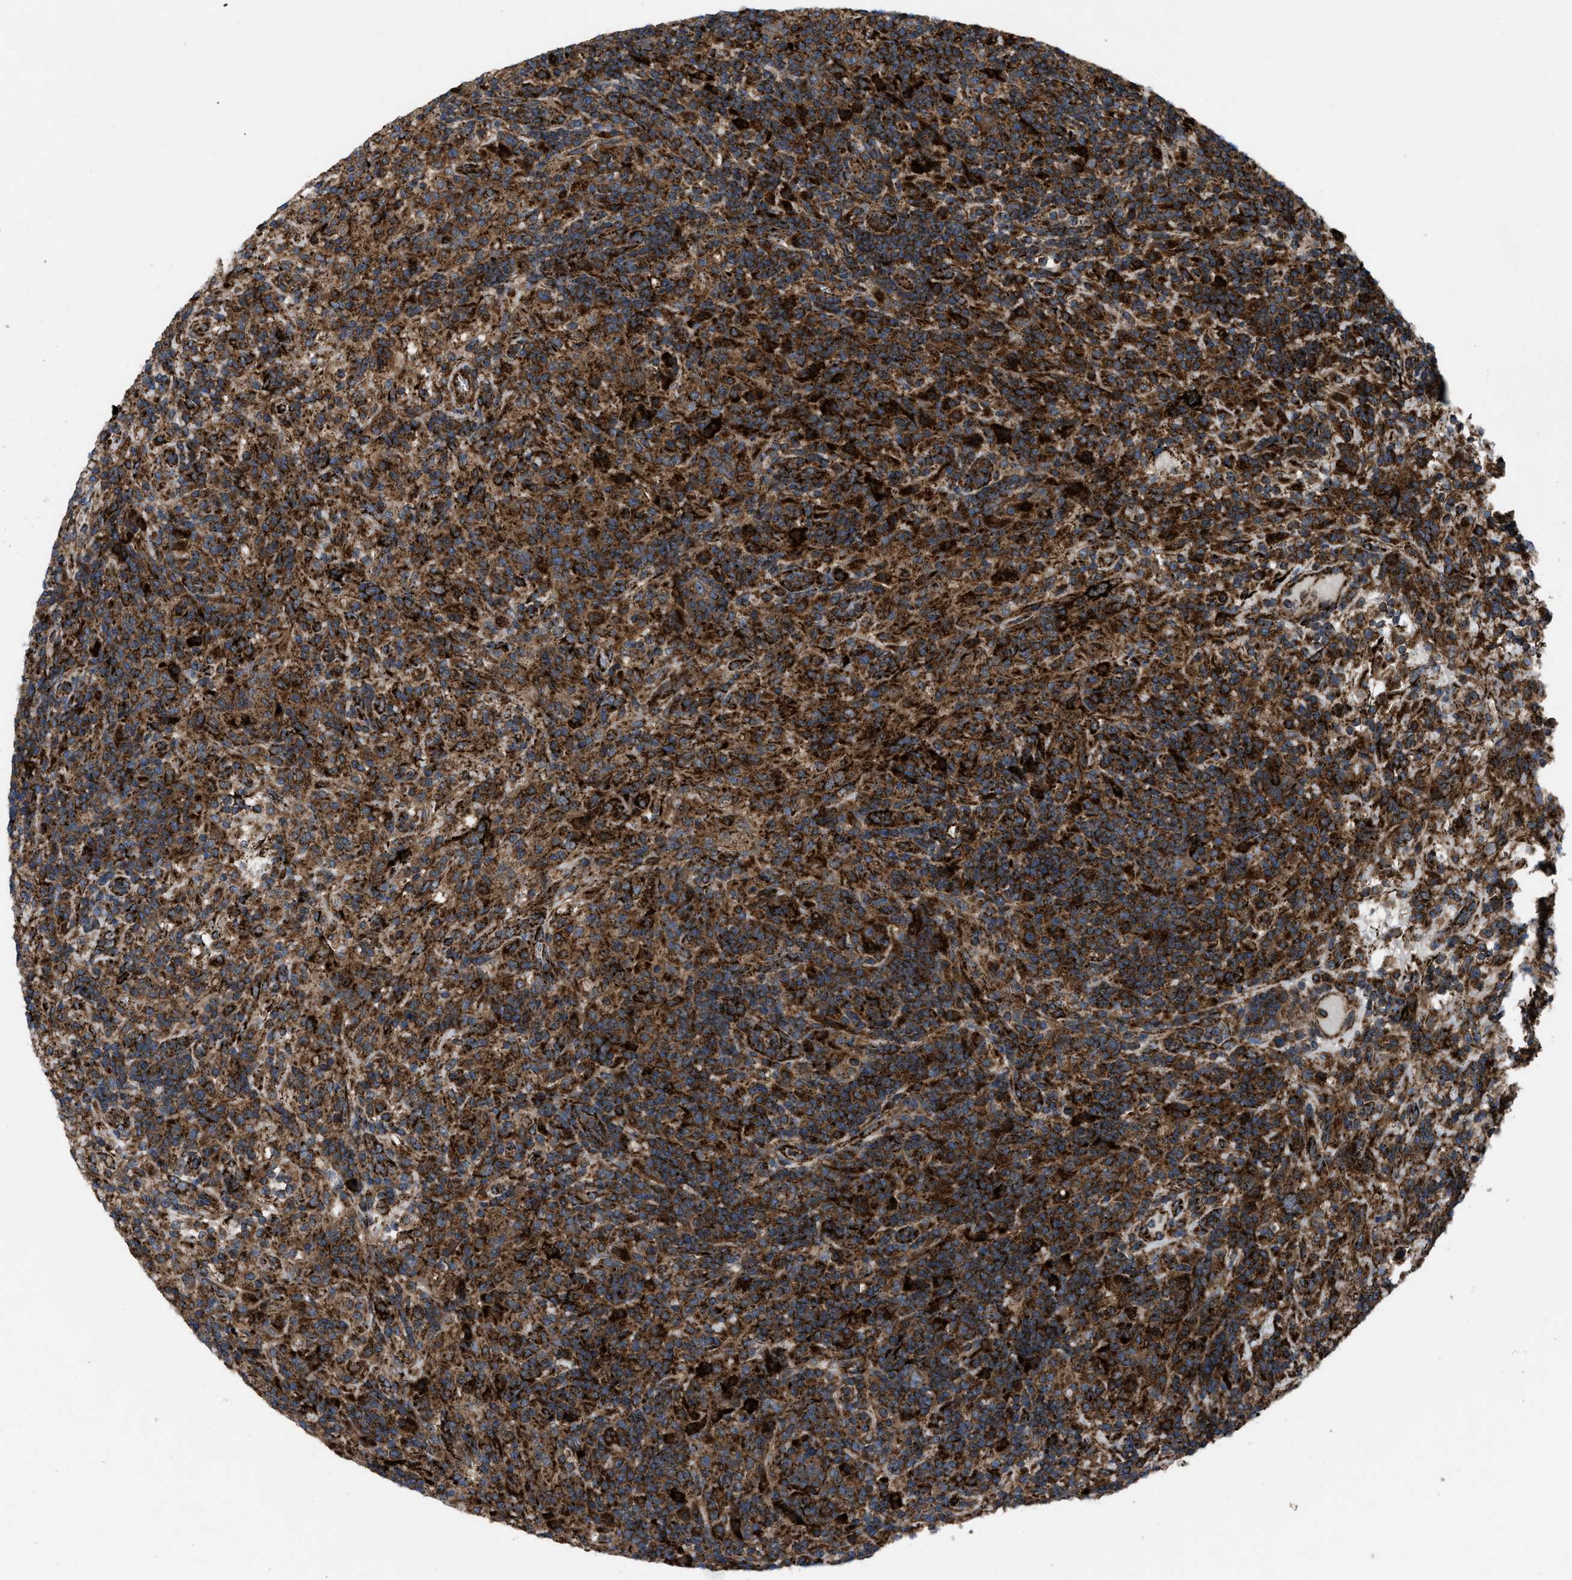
{"staining": {"intensity": "strong", "quantity": ">75%", "location": "cytoplasmic/membranous"}, "tissue": "lymphoma", "cell_type": "Tumor cells", "image_type": "cancer", "snomed": [{"axis": "morphology", "description": "Hodgkin's disease, NOS"}, {"axis": "topography", "description": "Lymph node"}], "caption": "Lymphoma was stained to show a protein in brown. There is high levels of strong cytoplasmic/membranous positivity in about >75% of tumor cells.", "gene": "PER3", "patient": {"sex": "male", "age": 70}}